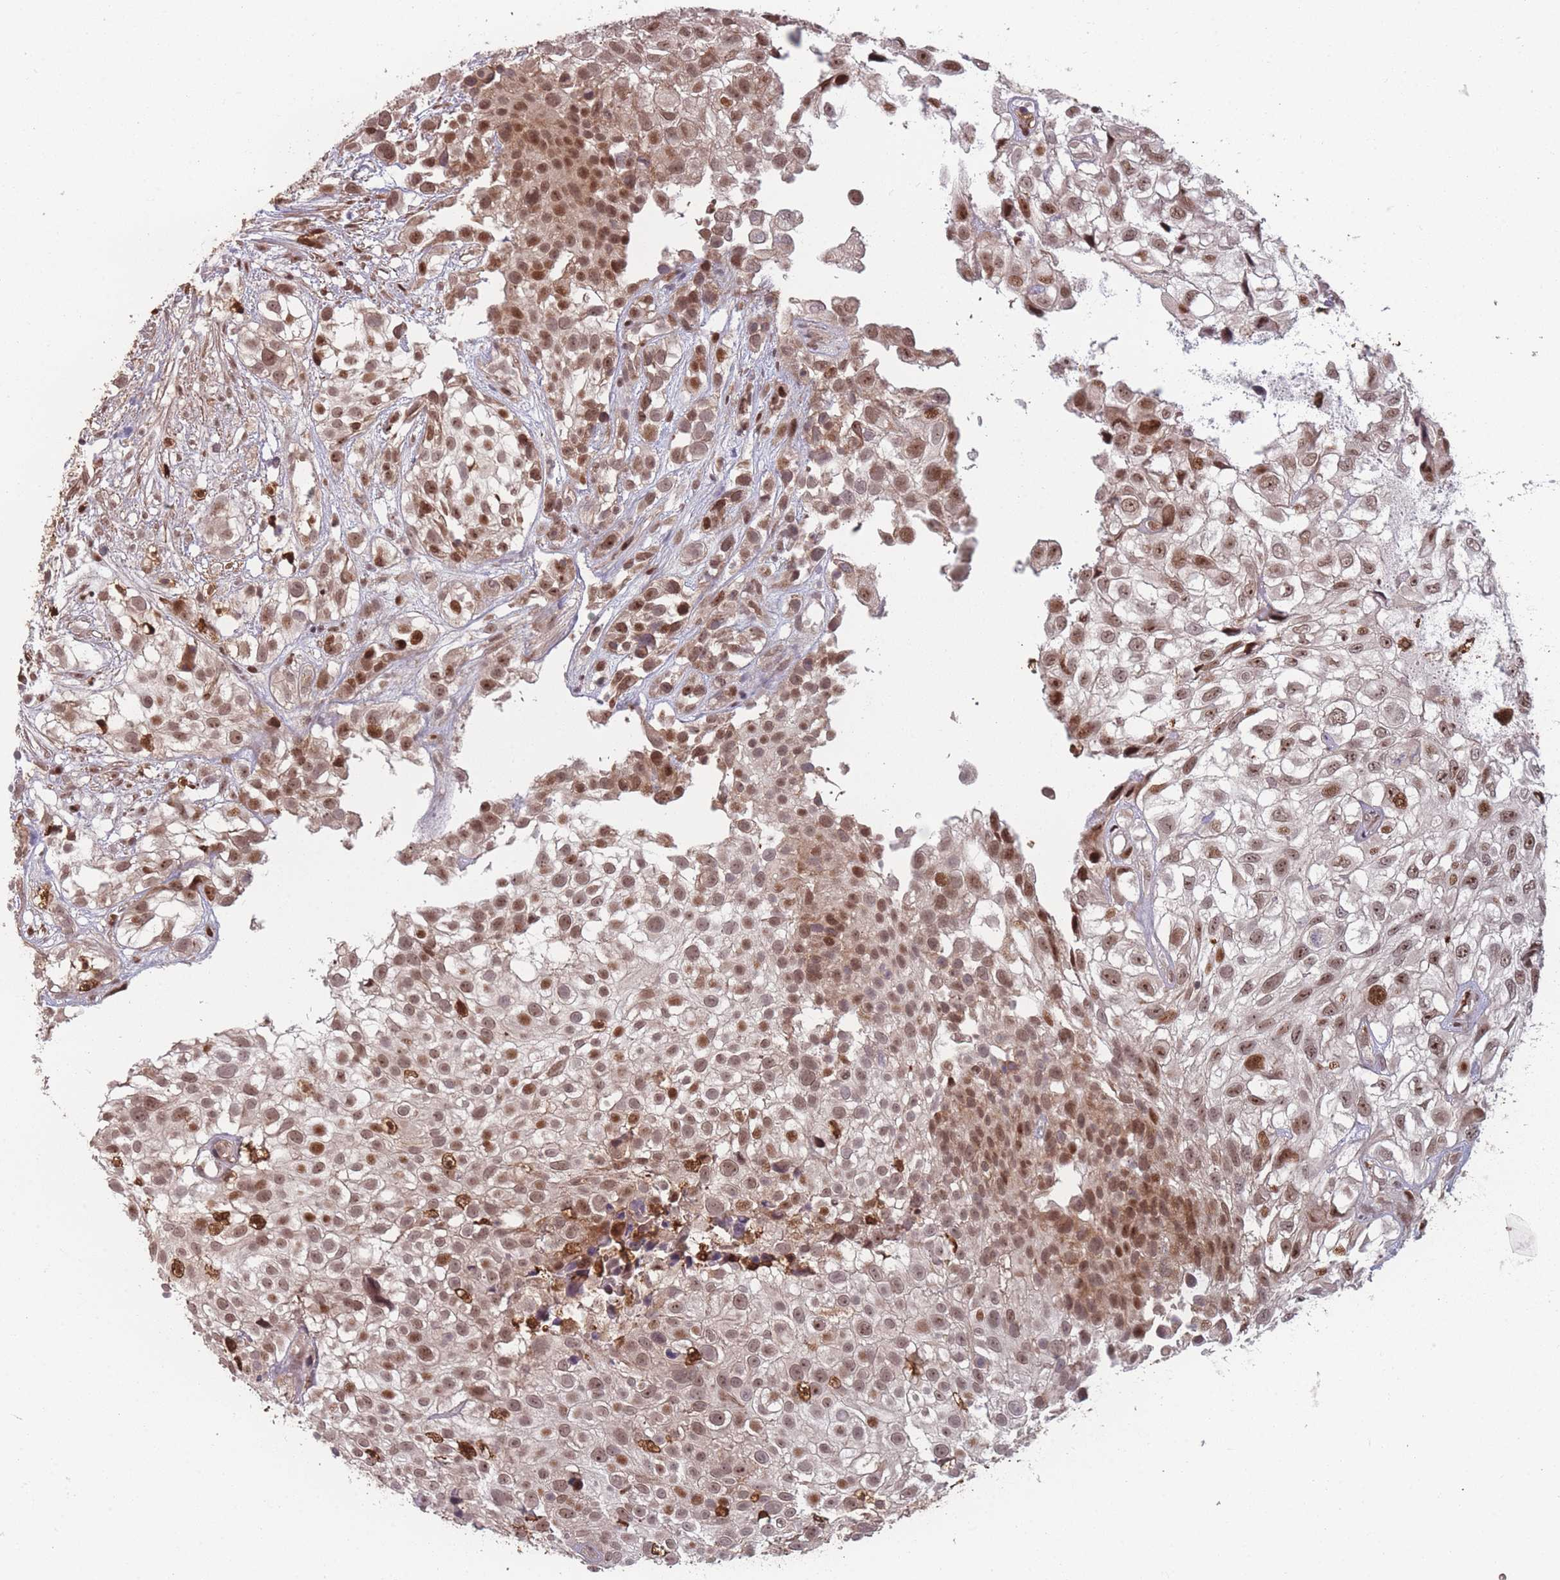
{"staining": {"intensity": "moderate", "quantity": ">75%", "location": "nuclear"}, "tissue": "urothelial cancer", "cell_type": "Tumor cells", "image_type": "cancer", "snomed": [{"axis": "morphology", "description": "Urothelial carcinoma, High grade"}, {"axis": "topography", "description": "Urinary bladder"}], "caption": "There is medium levels of moderate nuclear staining in tumor cells of urothelial carcinoma (high-grade), as demonstrated by immunohistochemical staining (brown color).", "gene": "WDR55", "patient": {"sex": "male", "age": 56}}